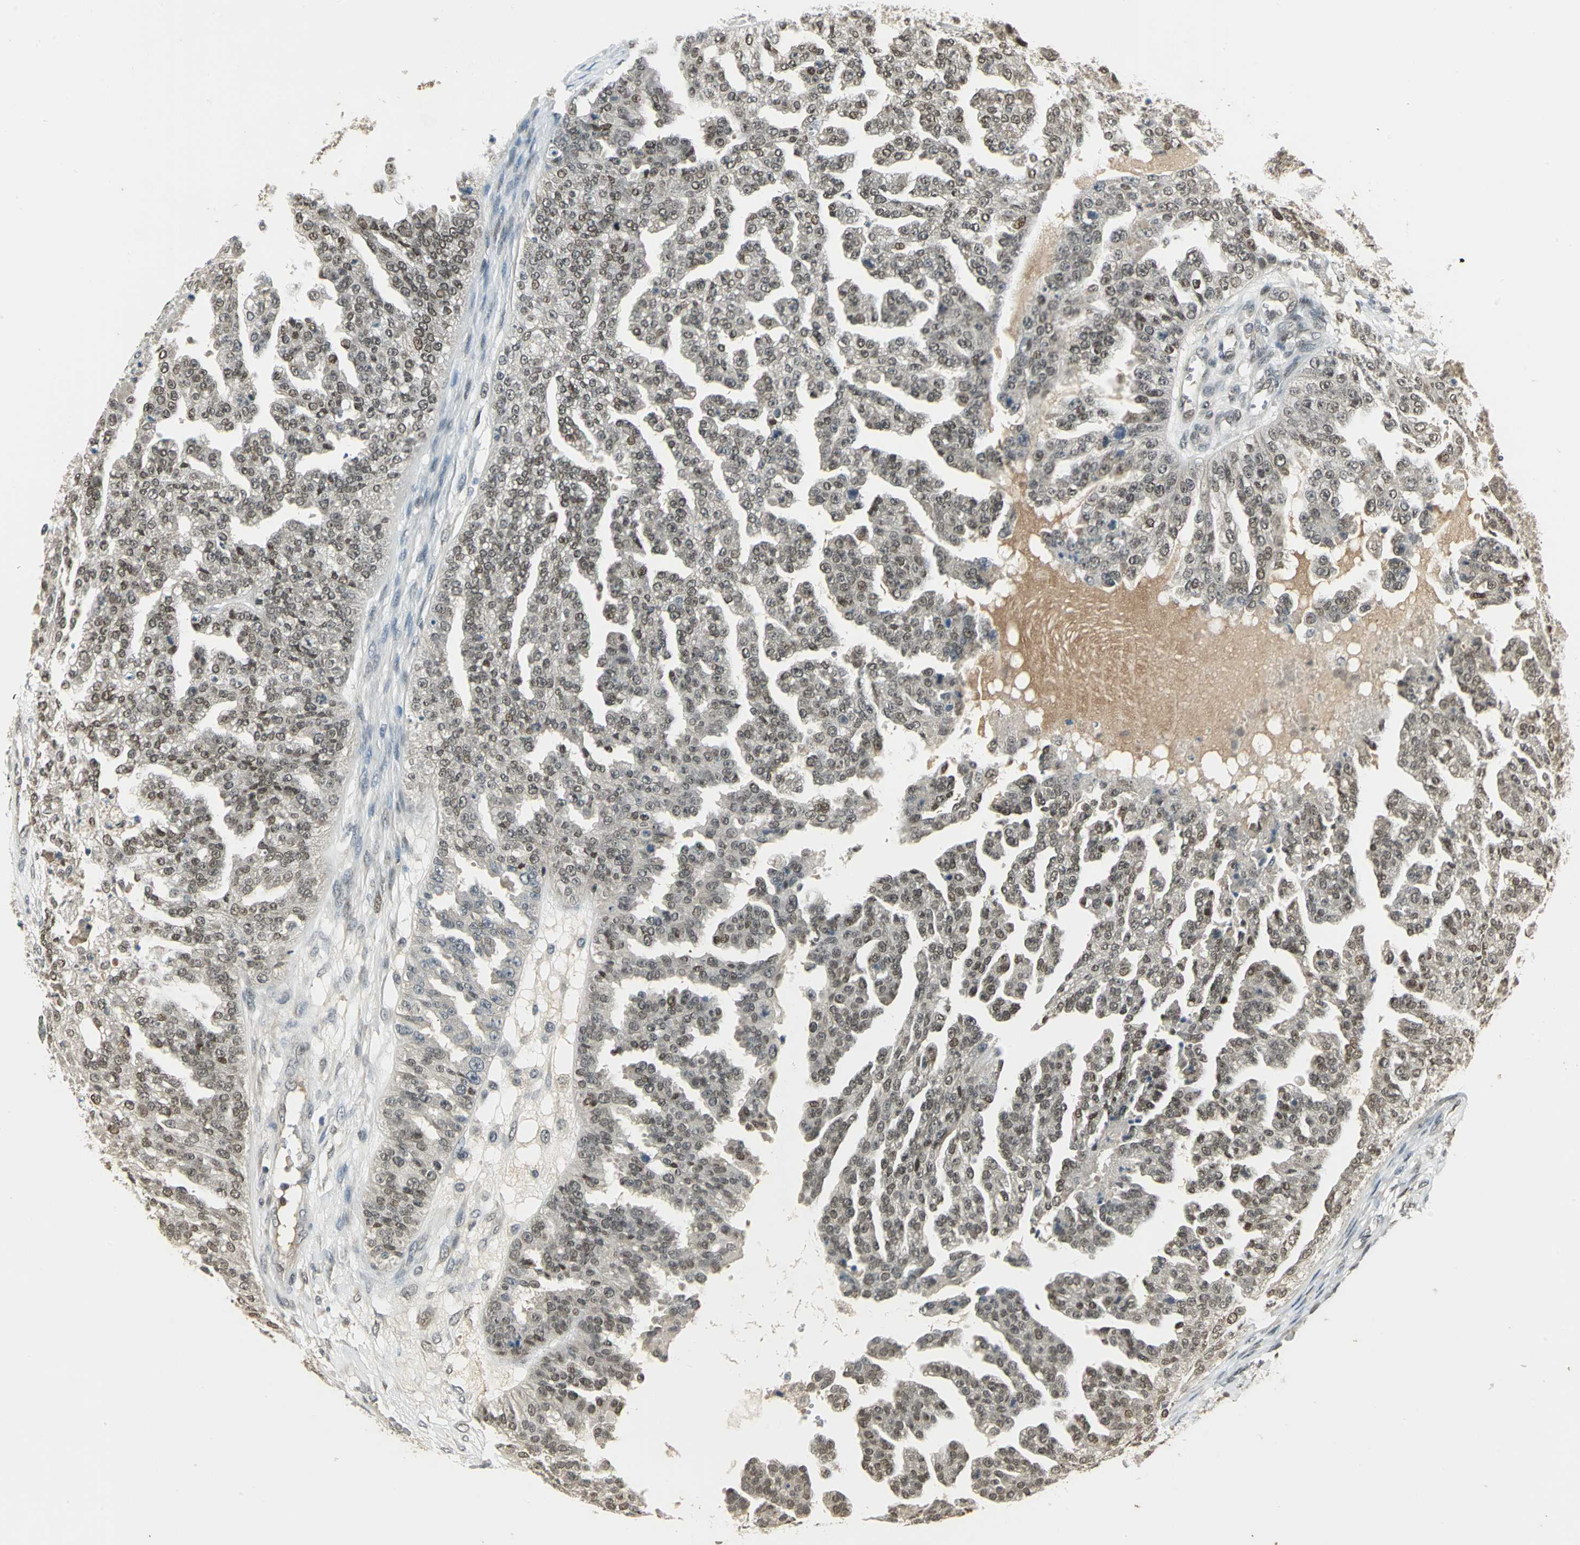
{"staining": {"intensity": "weak", "quantity": "<25%", "location": "nuclear"}, "tissue": "ovarian cancer", "cell_type": "Tumor cells", "image_type": "cancer", "snomed": [{"axis": "morphology", "description": "Carcinoma, NOS"}, {"axis": "topography", "description": "Soft tissue"}, {"axis": "topography", "description": "Ovary"}], "caption": "Immunohistochemistry photomicrograph of neoplastic tissue: carcinoma (ovarian) stained with DAB (3,3'-diaminobenzidine) demonstrates no significant protein positivity in tumor cells. Brightfield microscopy of IHC stained with DAB (3,3'-diaminobenzidine) (brown) and hematoxylin (blue), captured at high magnification.", "gene": "RAD17", "patient": {"sex": "female", "age": 54}}